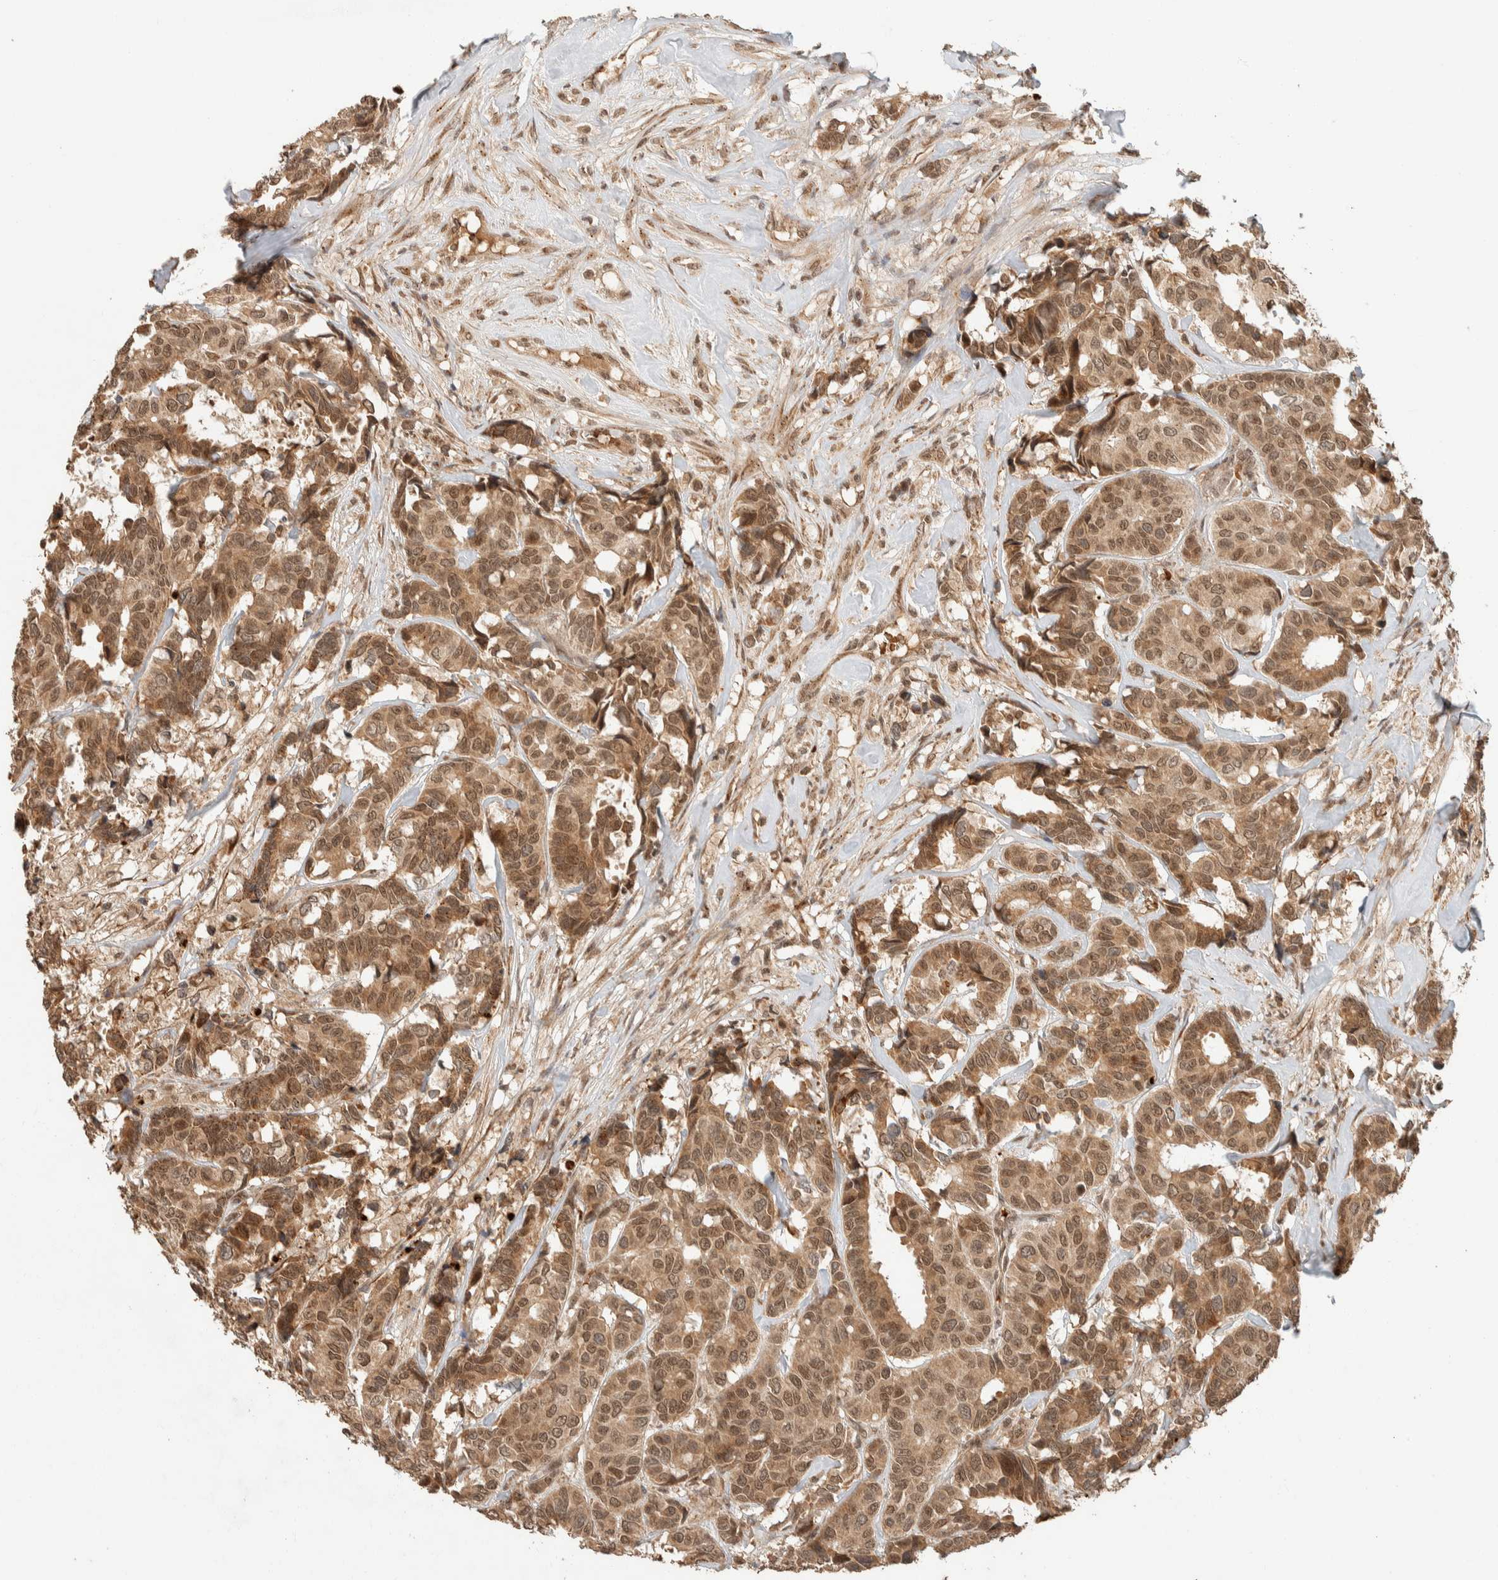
{"staining": {"intensity": "moderate", "quantity": ">75%", "location": "cytoplasmic/membranous,nuclear"}, "tissue": "breast cancer", "cell_type": "Tumor cells", "image_type": "cancer", "snomed": [{"axis": "morphology", "description": "Duct carcinoma"}, {"axis": "topography", "description": "Breast"}], "caption": "The immunohistochemical stain highlights moderate cytoplasmic/membranous and nuclear staining in tumor cells of invasive ductal carcinoma (breast) tissue.", "gene": "ZBTB2", "patient": {"sex": "female", "age": 87}}